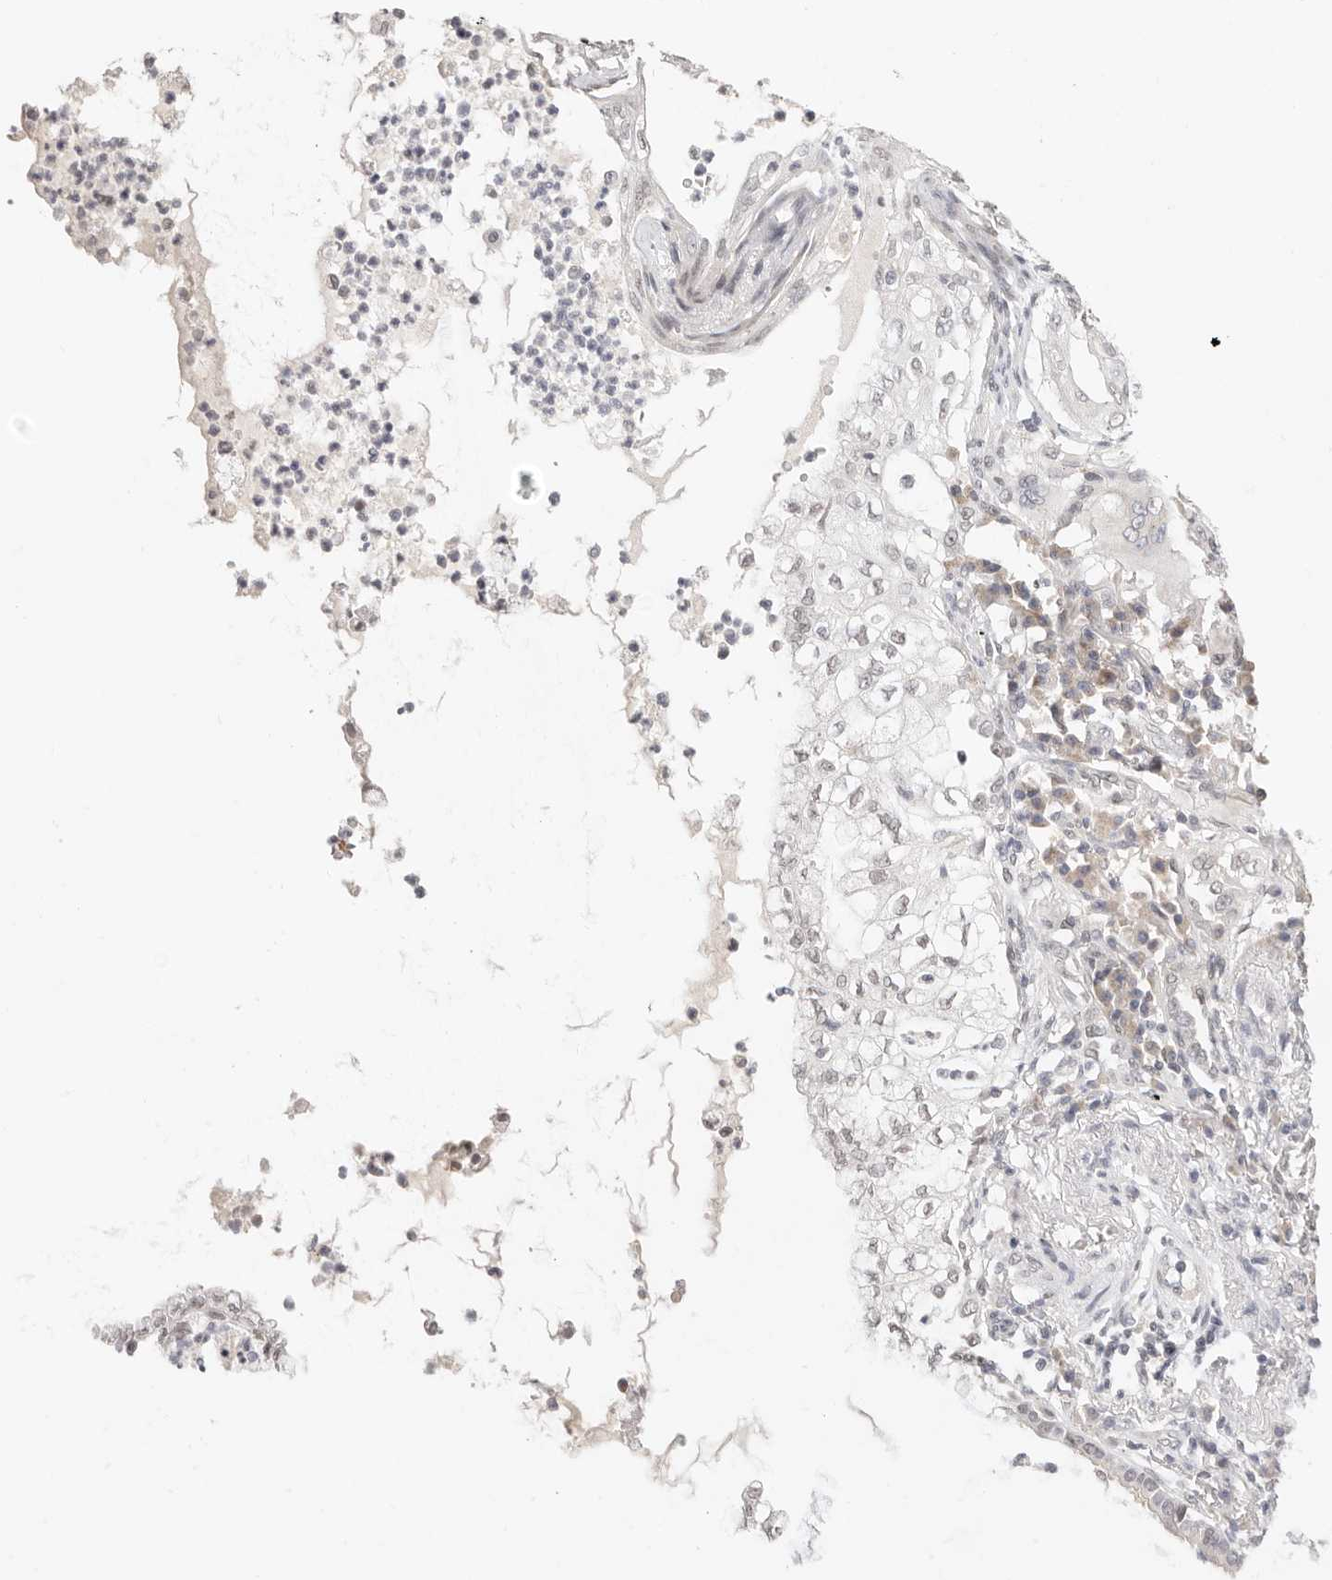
{"staining": {"intensity": "weak", "quantity": "<25%", "location": "nuclear"}, "tissue": "lung cancer", "cell_type": "Tumor cells", "image_type": "cancer", "snomed": [{"axis": "morphology", "description": "Adenocarcinoma, NOS"}, {"axis": "topography", "description": "Lung"}], "caption": "Photomicrograph shows no protein positivity in tumor cells of lung cancer (adenocarcinoma) tissue.", "gene": "RFC3", "patient": {"sex": "female", "age": 70}}